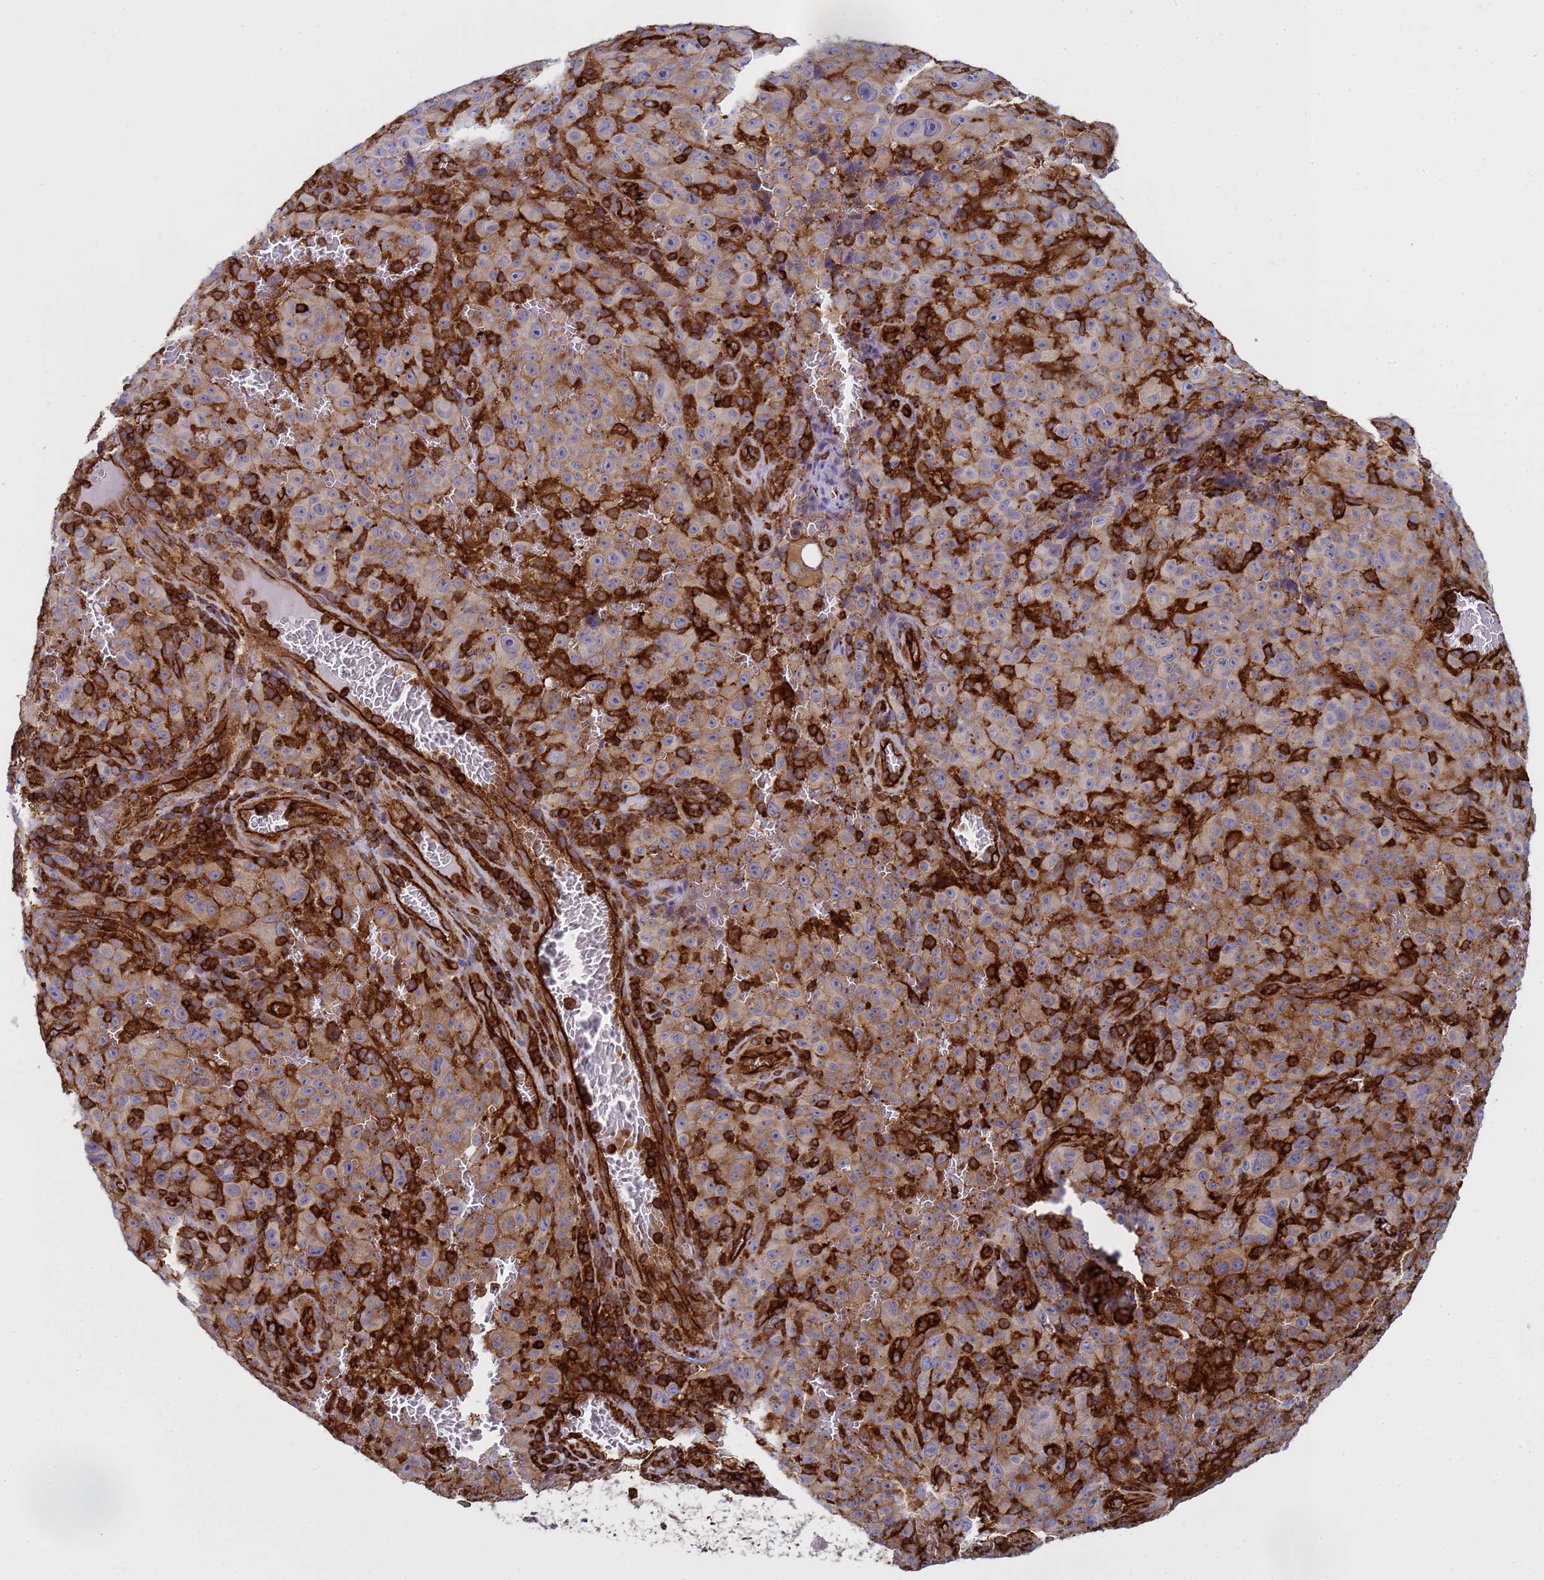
{"staining": {"intensity": "moderate", "quantity": "25%-75%", "location": "cytoplasmic/membranous"}, "tissue": "melanoma", "cell_type": "Tumor cells", "image_type": "cancer", "snomed": [{"axis": "morphology", "description": "Malignant melanoma, NOS"}, {"axis": "topography", "description": "Skin"}], "caption": "This is an image of immunohistochemistry staining of malignant melanoma, which shows moderate positivity in the cytoplasmic/membranous of tumor cells.", "gene": "ZBTB8OS", "patient": {"sex": "female", "age": 82}}